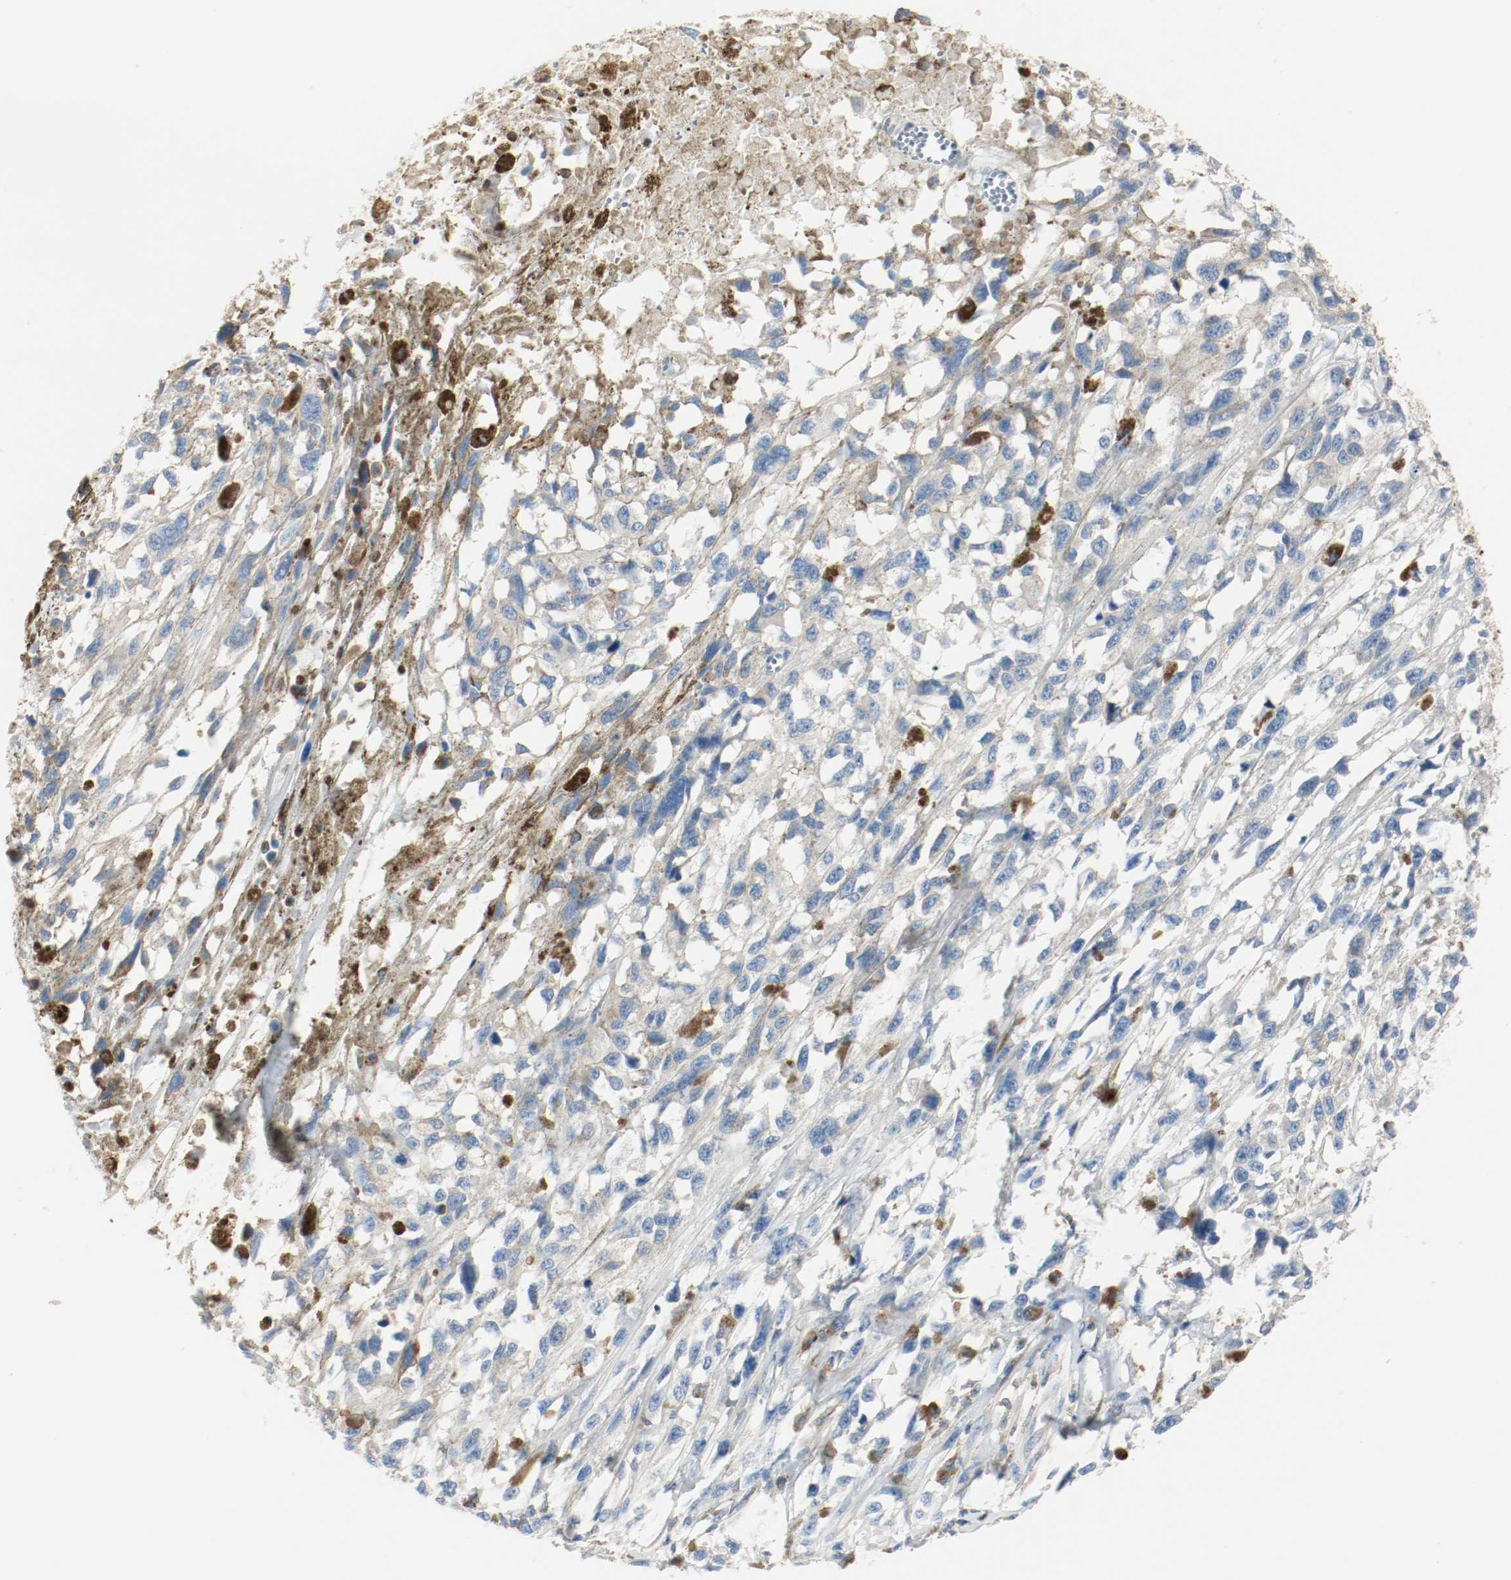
{"staining": {"intensity": "weak", "quantity": "25%-75%", "location": "cytoplasmic/membranous"}, "tissue": "melanoma", "cell_type": "Tumor cells", "image_type": "cancer", "snomed": [{"axis": "morphology", "description": "Malignant melanoma, Metastatic site"}, {"axis": "topography", "description": "Lymph node"}], "caption": "Malignant melanoma (metastatic site) stained for a protein exhibits weak cytoplasmic/membranous positivity in tumor cells.", "gene": "ARPC1B", "patient": {"sex": "male", "age": 59}}